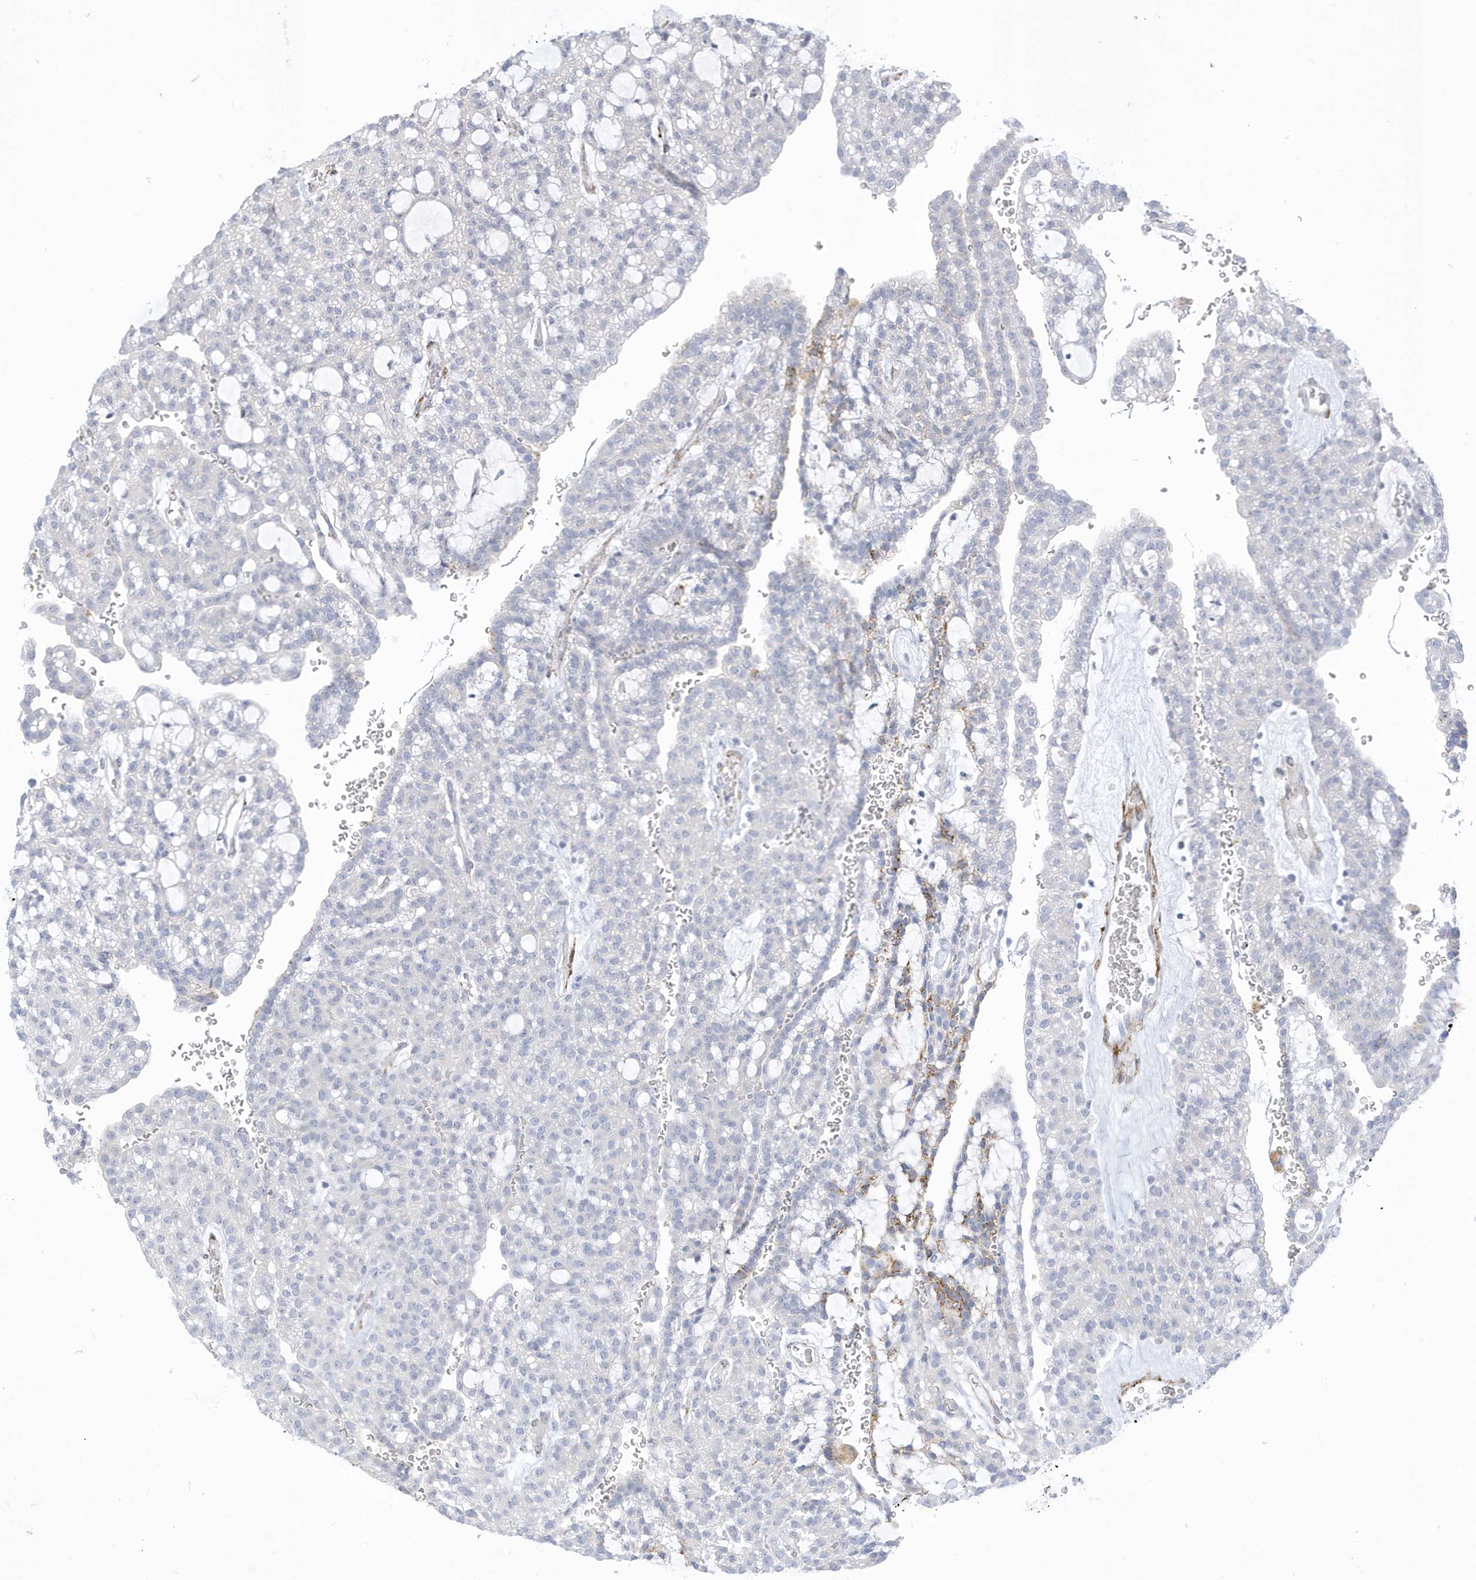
{"staining": {"intensity": "negative", "quantity": "none", "location": "none"}, "tissue": "renal cancer", "cell_type": "Tumor cells", "image_type": "cancer", "snomed": [{"axis": "morphology", "description": "Adenocarcinoma, NOS"}, {"axis": "topography", "description": "Kidney"}], "caption": "Immunohistochemistry (IHC) image of neoplastic tissue: renal cancer (adenocarcinoma) stained with DAB (3,3'-diaminobenzidine) displays no significant protein expression in tumor cells.", "gene": "PERM1", "patient": {"sex": "male", "age": 63}}